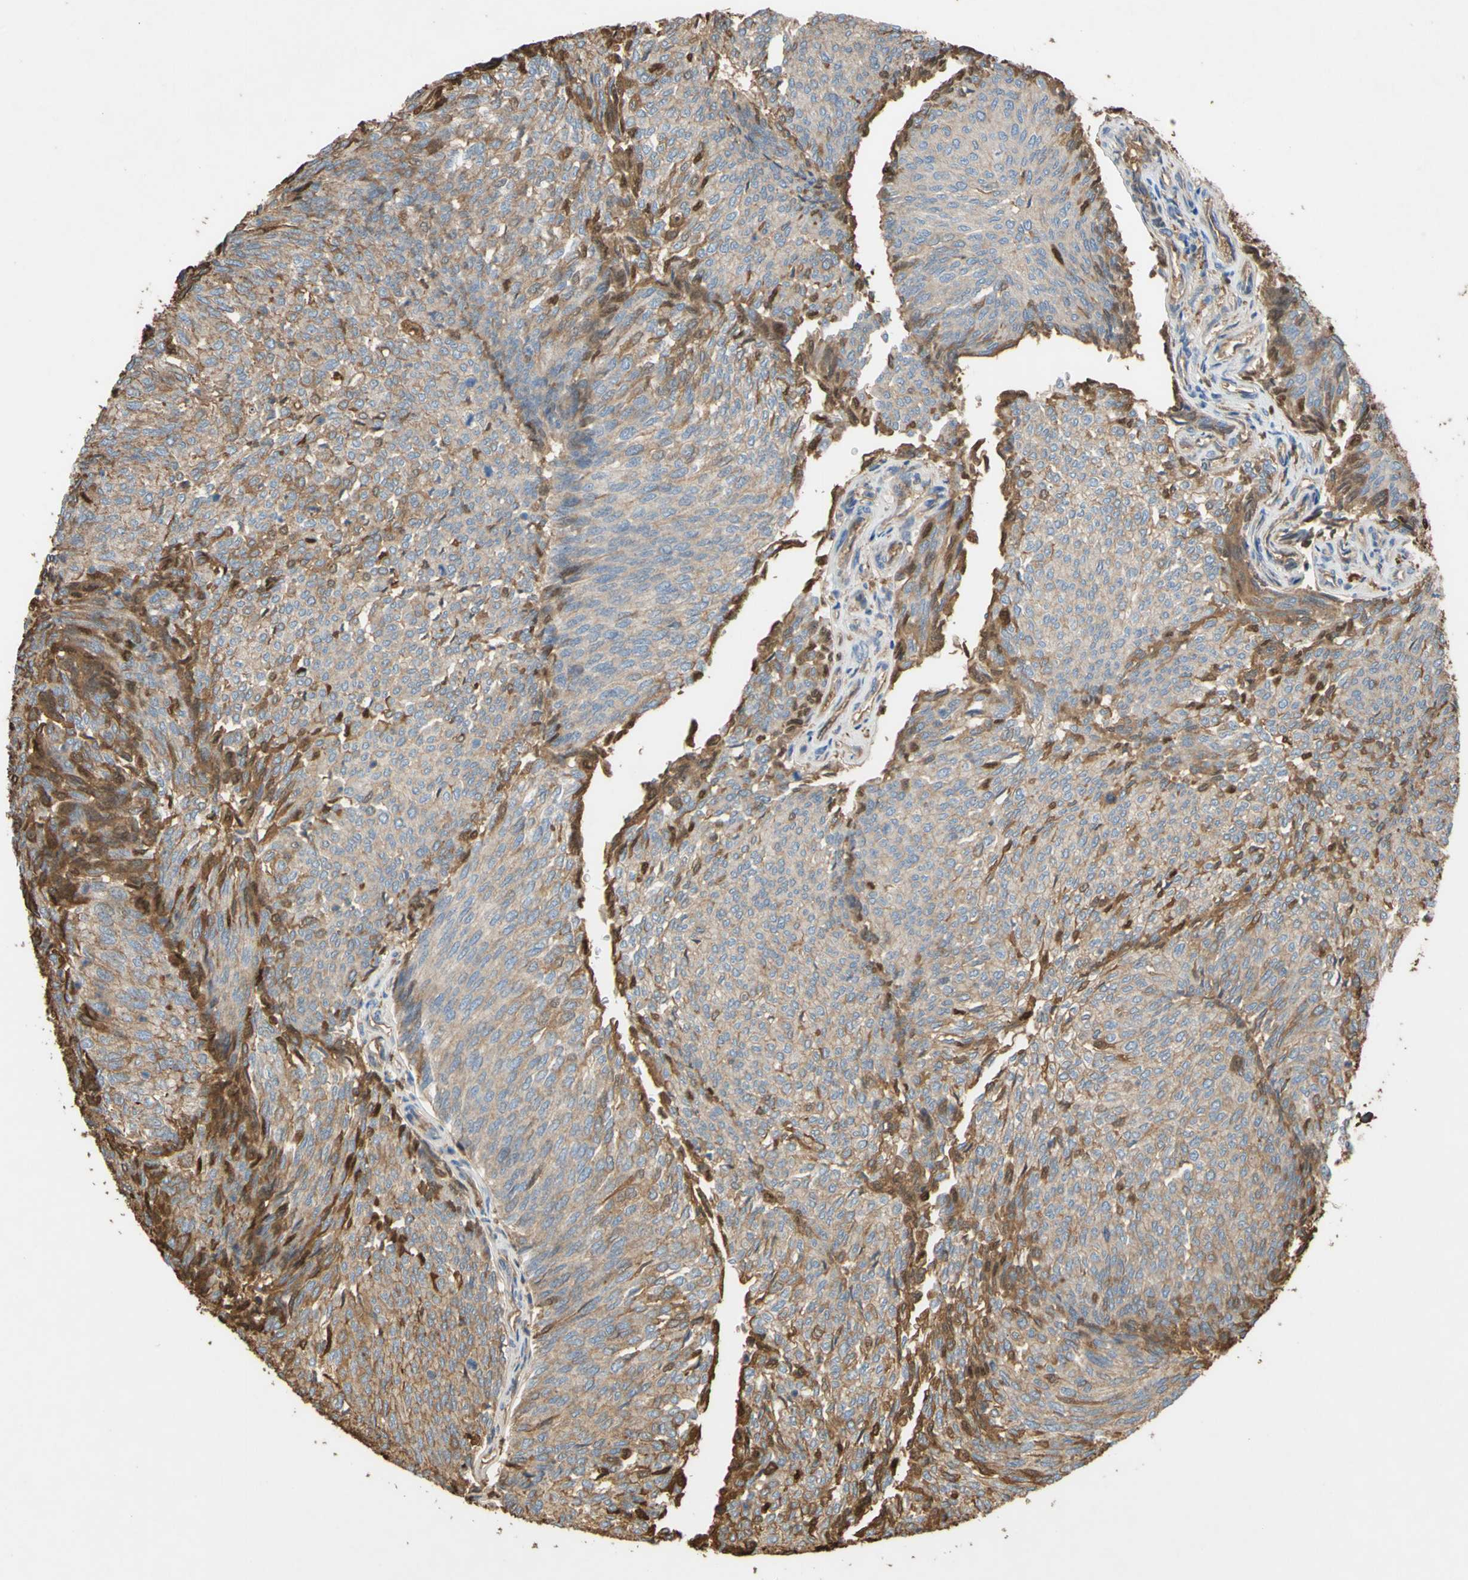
{"staining": {"intensity": "weak", "quantity": ">75%", "location": "cytoplasmic/membranous"}, "tissue": "urothelial cancer", "cell_type": "Tumor cells", "image_type": "cancer", "snomed": [{"axis": "morphology", "description": "Urothelial carcinoma, Low grade"}, {"axis": "topography", "description": "Urinary bladder"}], "caption": "The micrograph demonstrates a brown stain indicating the presence of a protein in the cytoplasmic/membranous of tumor cells in urothelial carcinoma (low-grade).", "gene": "PTGDS", "patient": {"sex": "female", "age": 79}}